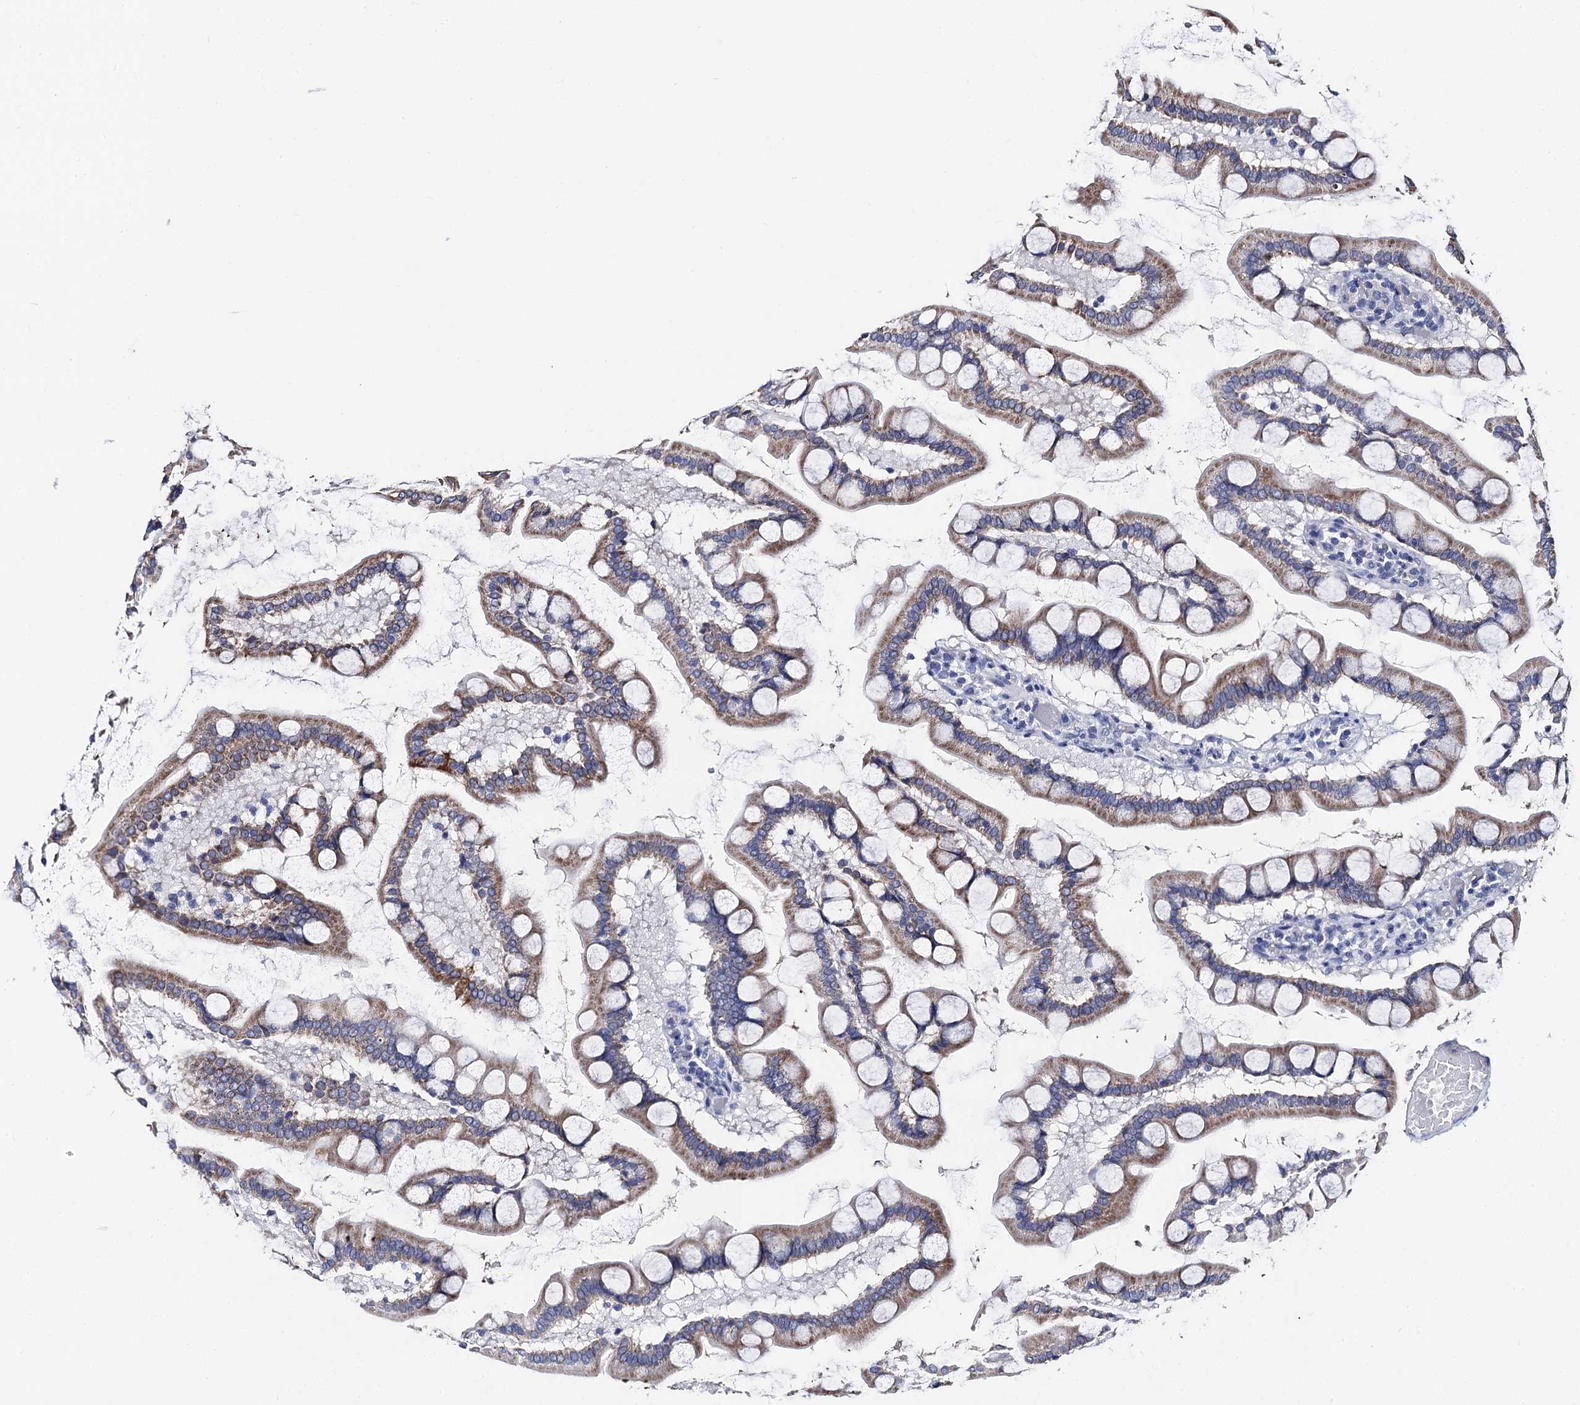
{"staining": {"intensity": "moderate", "quantity": "25%-75%", "location": "cytoplasmic/membranous"}, "tissue": "small intestine", "cell_type": "Glandular cells", "image_type": "normal", "snomed": [{"axis": "morphology", "description": "Normal tissue, NOS"}, {"axis": "topography", "description": "Small intestine"}], "caption": "Immunohistochemistry (IHC) histopathology image of normal small intestine: human small intestine stained using immunohistochemistry reveals medium levels of moderate protein expression localized specifically in the cytoplasmic/membranous of glandular cells, appearing as a cytoplasmic/membranous brown color.", "gene": "ACADSB", "patient": {"sex": "male", "age": 41}}